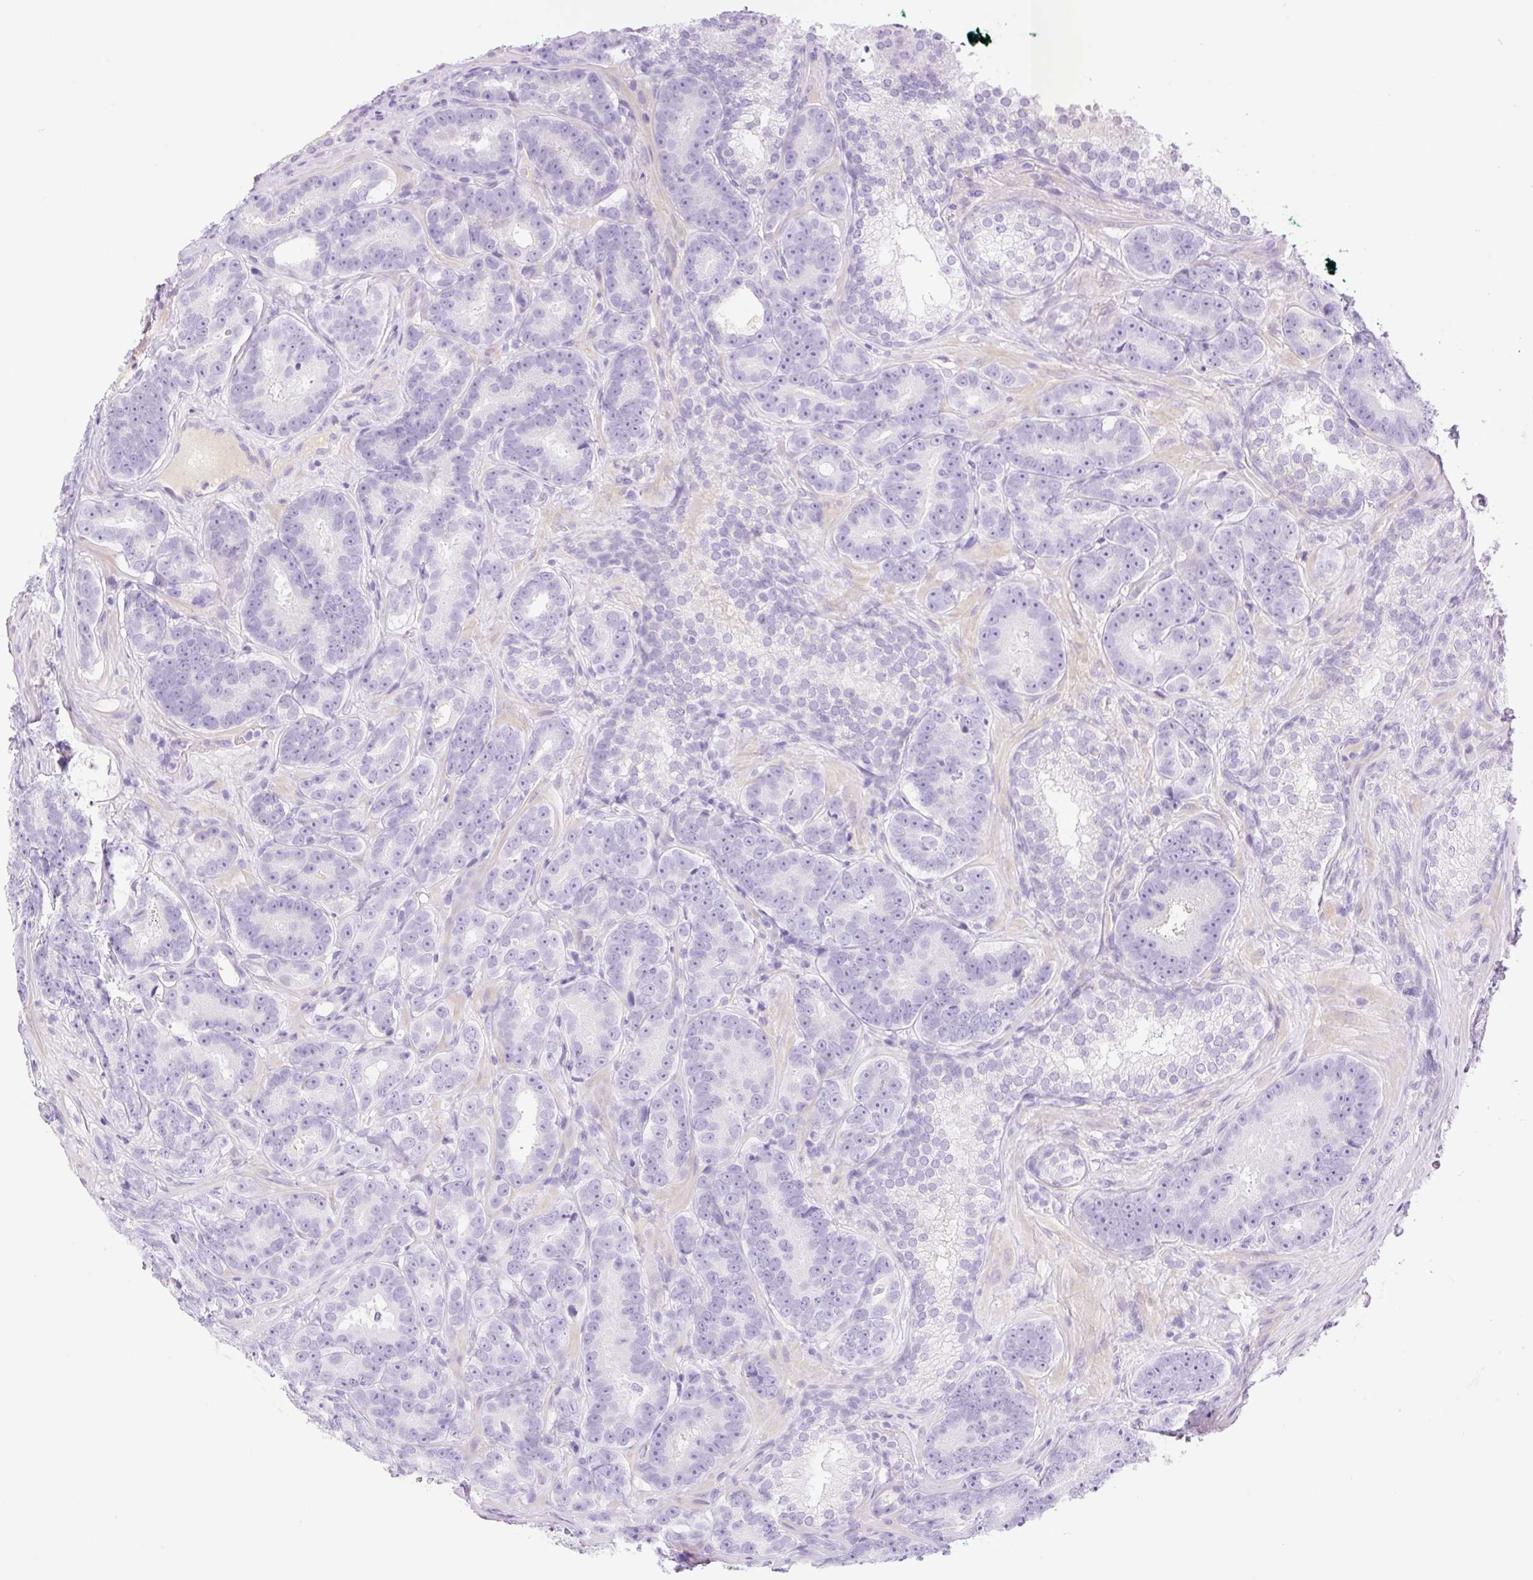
{"staining": {"intensity": "negative", "quantity": "none", "location": "none"}, "tissue": "prostate cancer", "cell_type": "Tumor cells", "image_type": "cancer", "snomed": [{"axis": "morphology", "description": "Adenocarcinoma, Low grade"}, {"axis": "topography", "description": "Prostate"}], "caption": "This is a micrograph of immunohistochemistry staining of prostate cancer, which shows no expression in tumor cells.", "gene": "PALM3", "patient": {"sex": "male", "age": 62}}